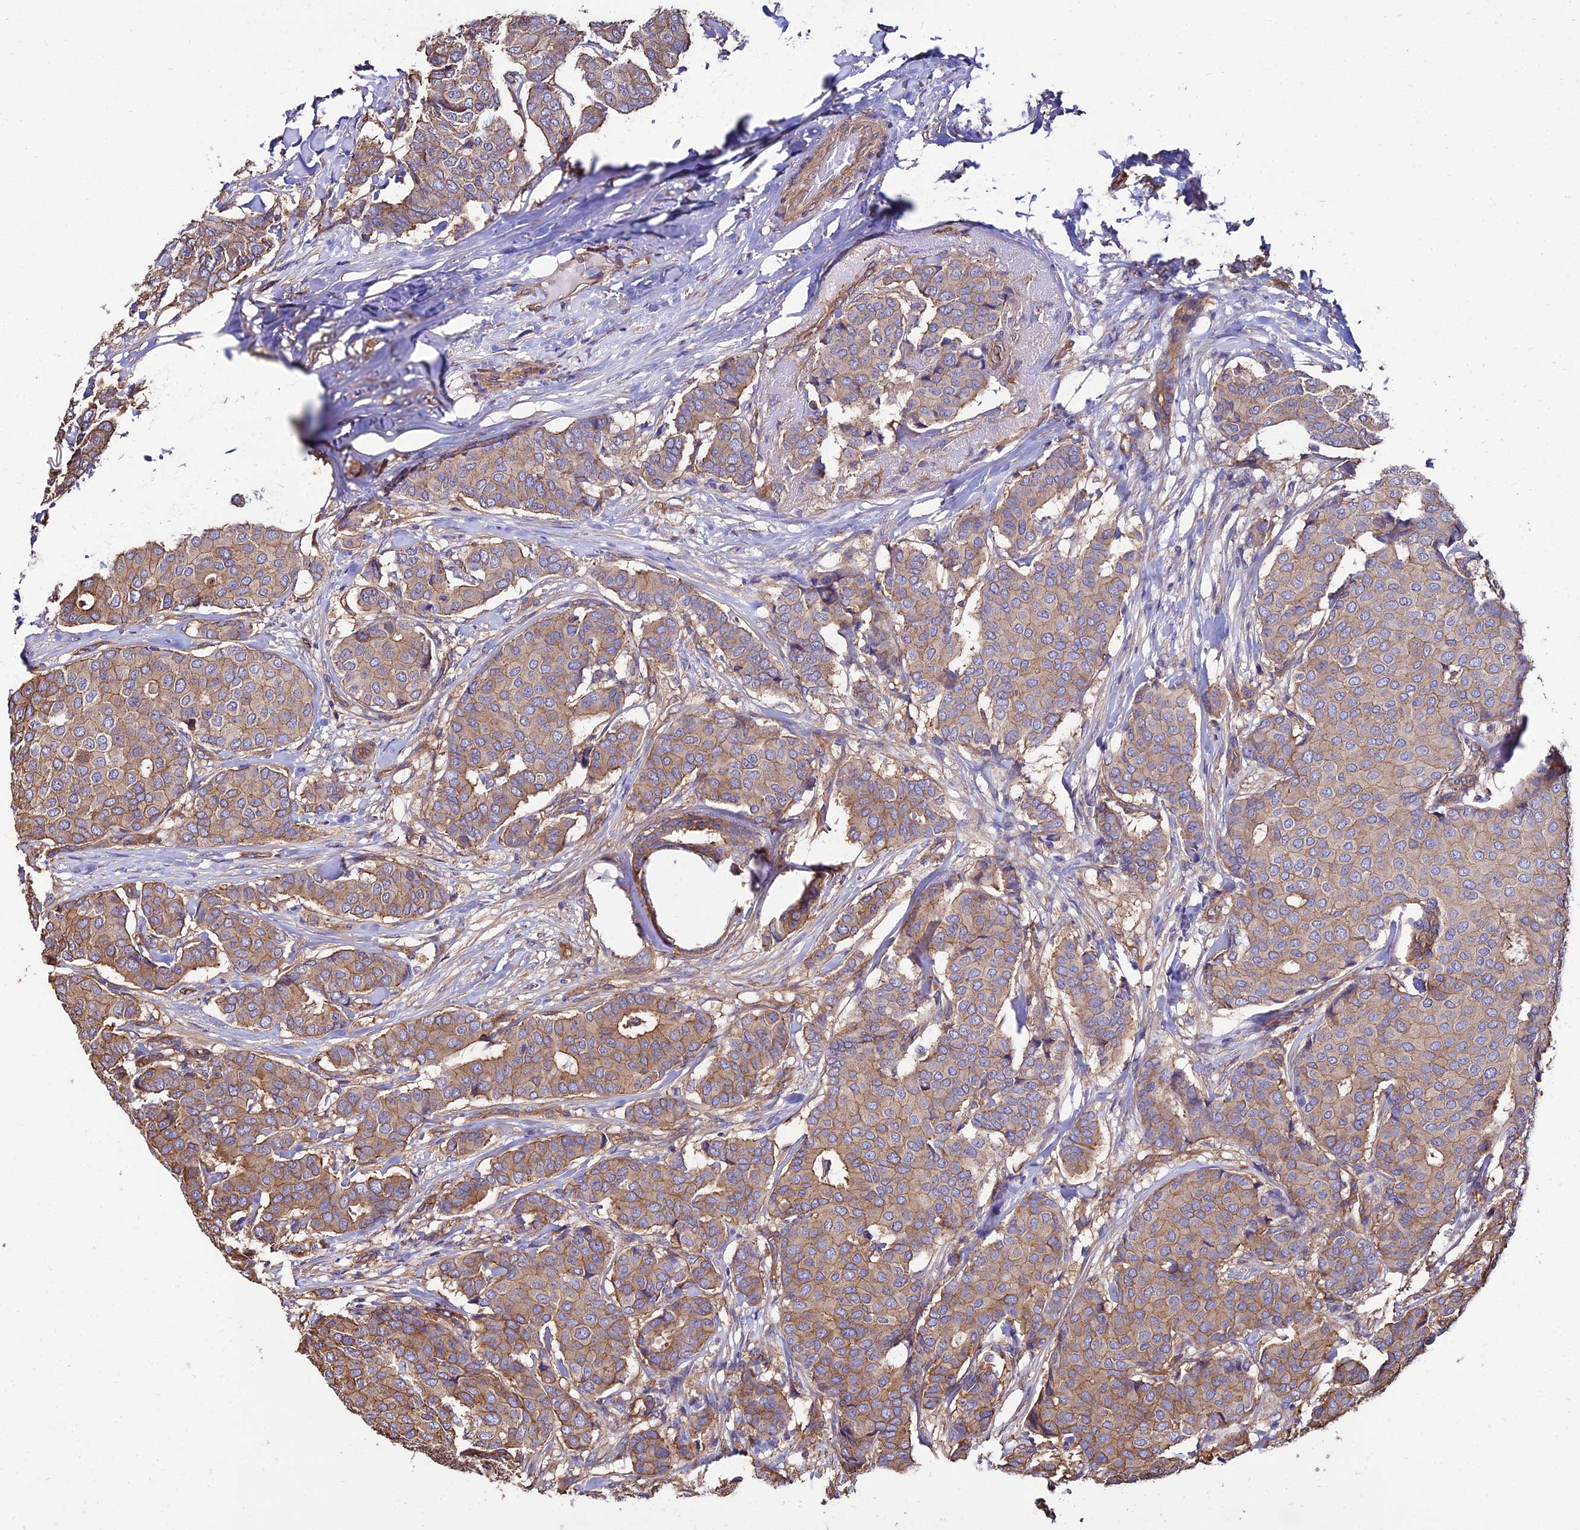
{"staining": {"intensity": "moderate", "quantity": ">75%", "location": "cytoplasmic/membranous"}, "tissue": "breast cancer", "cell_type": "Tumor cells", "image_type": "cancer", "snomed": [{"axis": "morphology", "description": "Duct carcinoma"}, {"axis": "topography", "description": "Breast"}], "caption": "Human breast cancer (invasive ductal carcinoma) stained with a protein marker shows moderate staining in tumor cells.", "gene": "CALM2", "patient": {"sex": "female", "age": 75}}